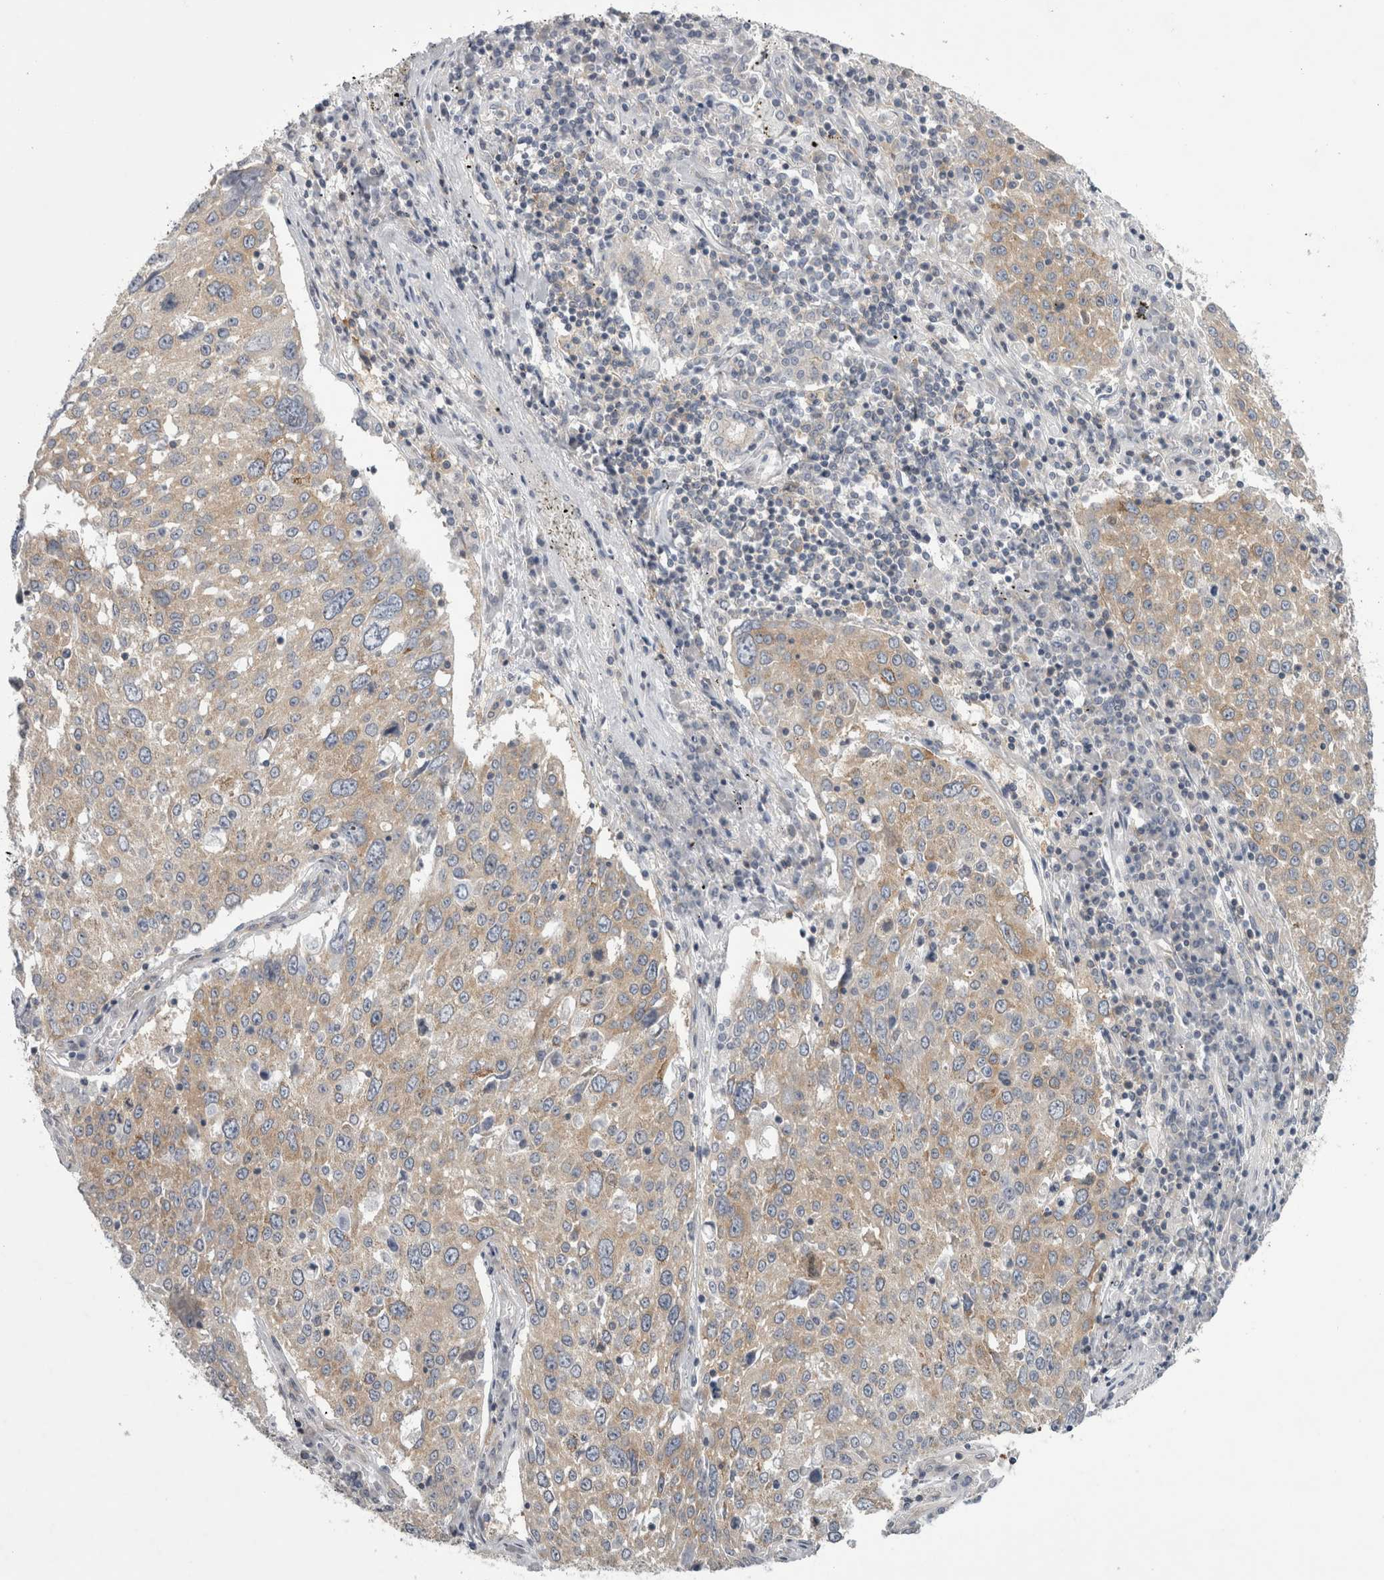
{"staining": {"intensity": "weak", "quantity": ">75%", "location": "cytoplasmic/membranous"}, "tissue": "lung cancer", "cell_type": "Tumor cells", "image_type": "cancer", "snomed": [{"axis": "morphology", "description": "Squamous cell carcinoma, NOS"}, {"axis": "topography", "description": "Lung"}], "caption": "Protein analysis of squamous cell carcinoma (lung) tissue demonstrates weak cytoplasmic/membranous staining in about >75% of tumor cells.", "gene": "PRRC2C", "patient": {"sex": "male", "age": 65}}